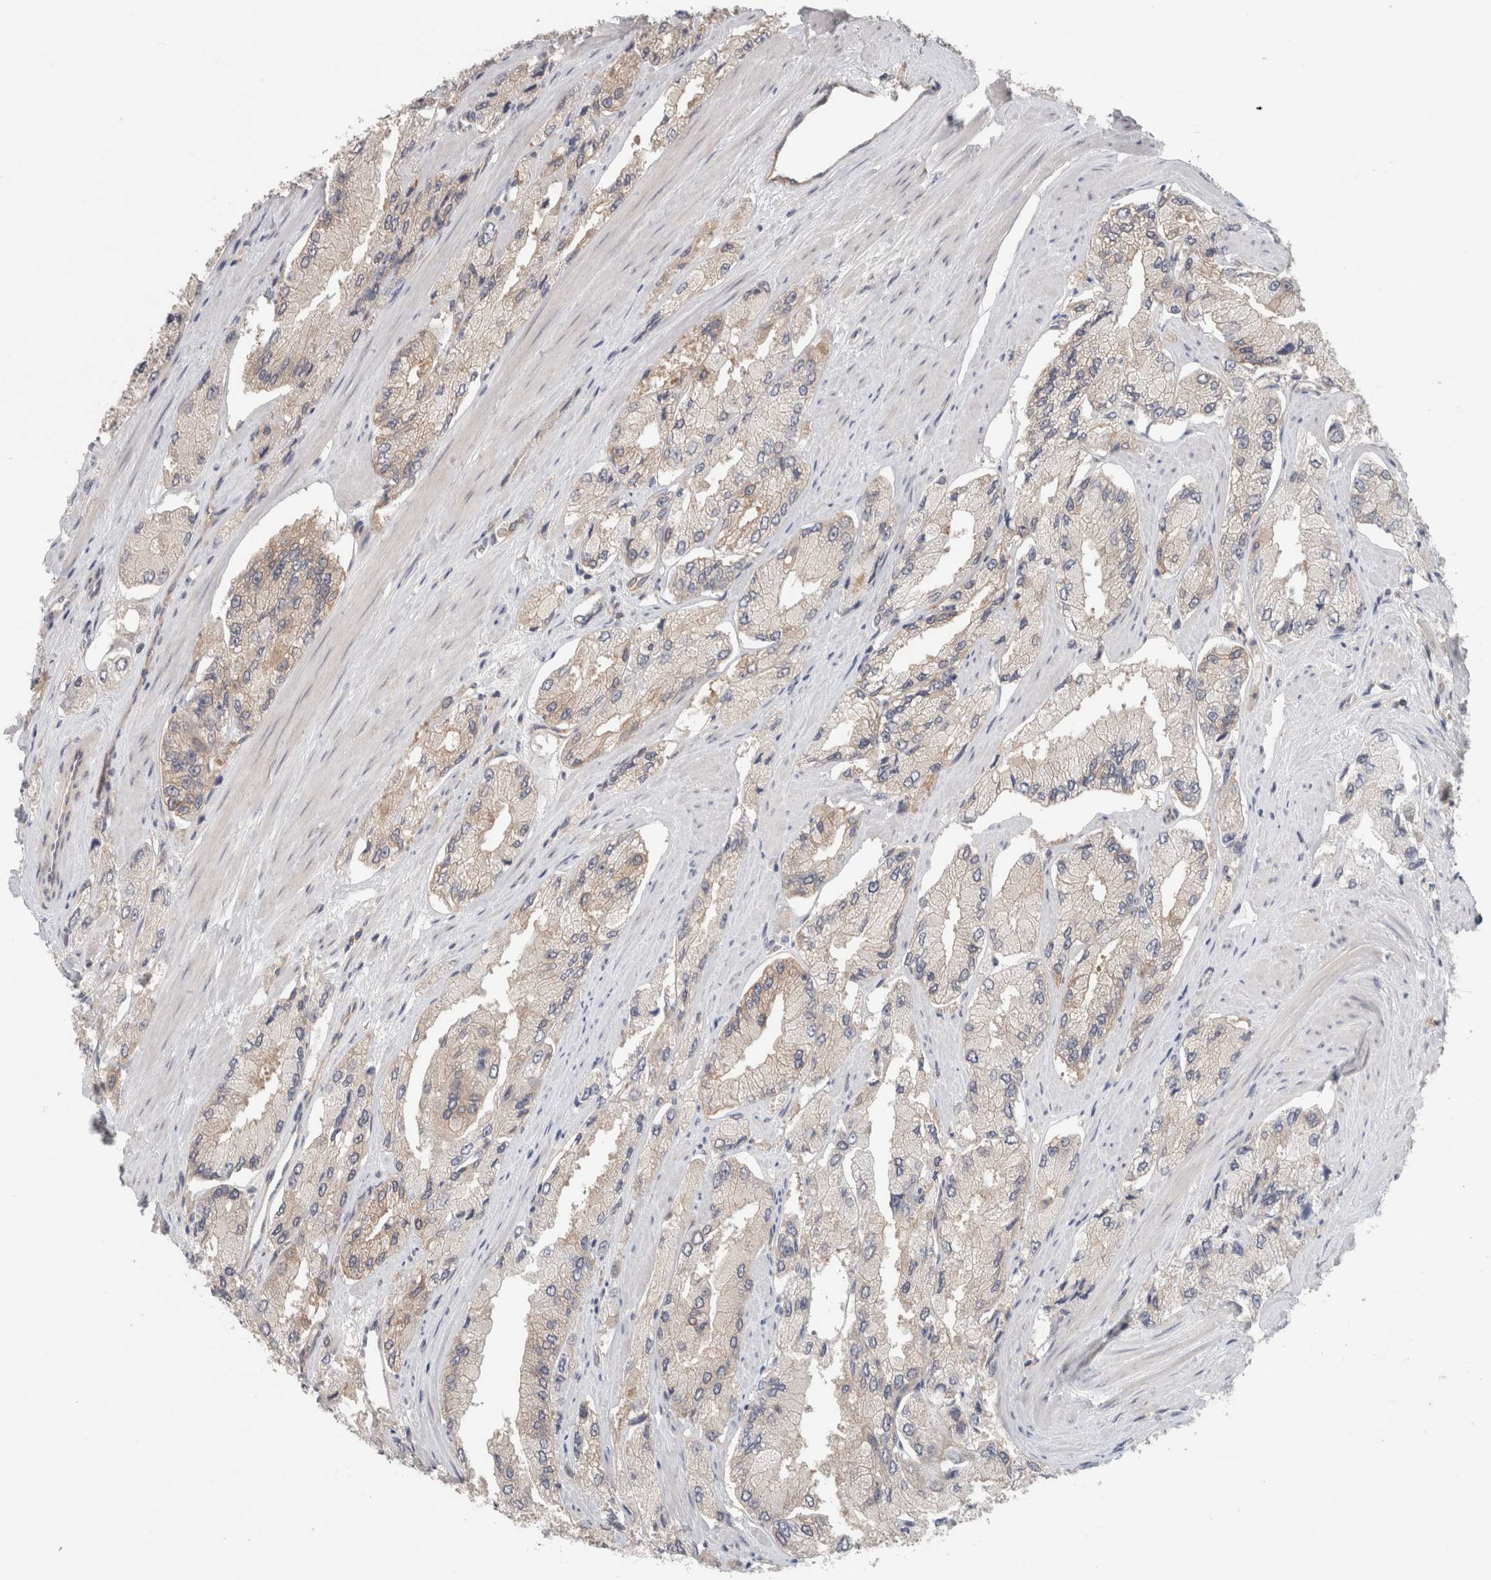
{"staining": {"intensity": "weak", "quantity": "<25%", "location": "cytoplasmic/membranous"}, "tissue": "prostate cancer", "cell_type": "Tumor cells", "image_type": "cancer", "snomed": [{"axis": "morphology", "description": "Adenocarcinoma, High grade"}, {"axis": "topography", "description": "Prostate"}], "caption": "Protein analysis of prostate adenocarcinoma (high-grade) reveals no significant positivity in tumor cells.", "gene": "RASAL2", "patient": {"sex": "male", "age": 58}}